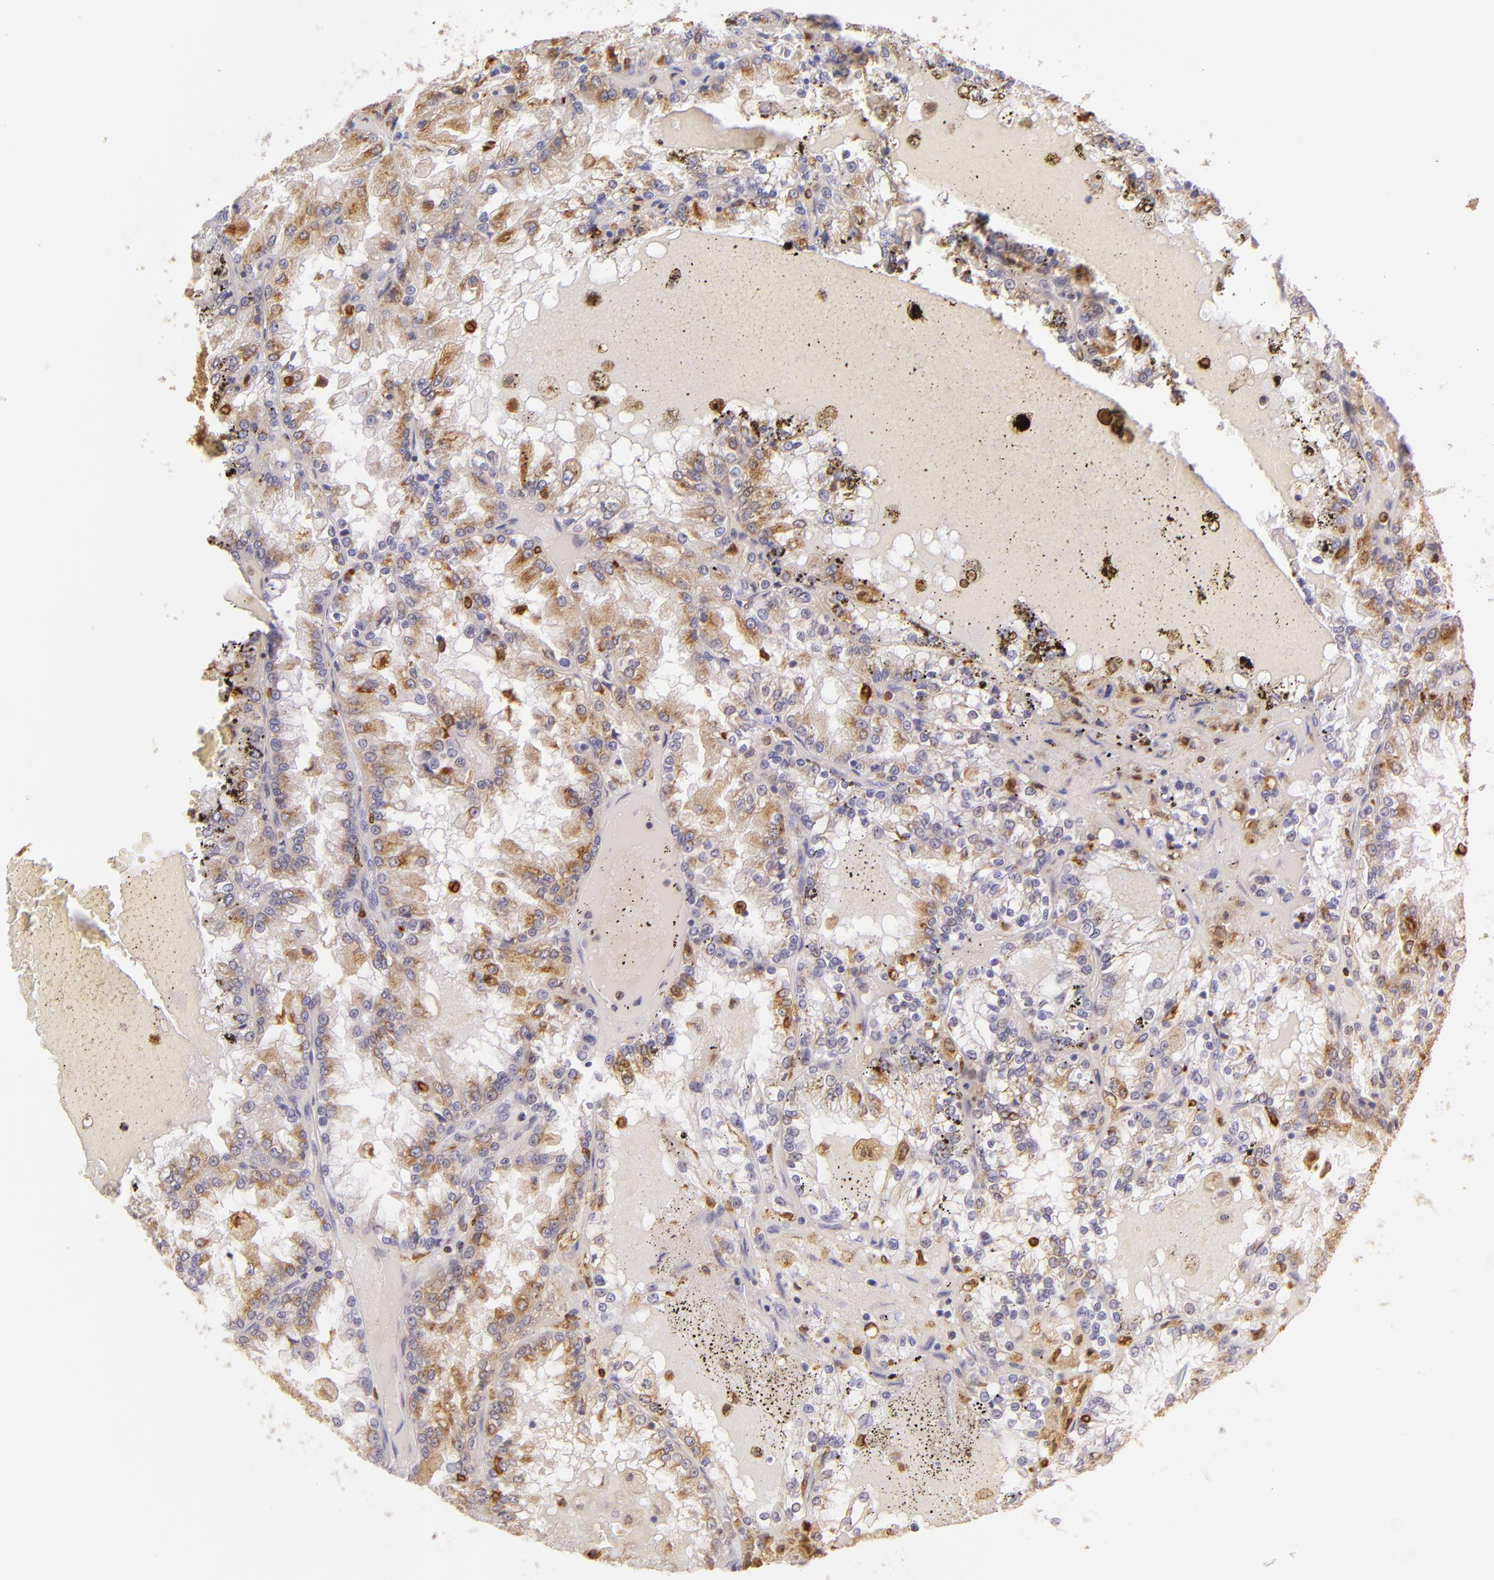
{"staining": {"intensity": "moderate", "quantity": "25%-75%", "location": "cytoplasmic/membranous"}, "tissue": "renal cancer", "cell_type": "Tumor cells", "image_type": "cancer", "snomed": [{"axis": "morphology", "description": "Adenocarcinoma, NOS"}, {"axis": "topography", "description": "Kidney"}], "caption": "Immunohistochemistry staining of adenocarcinoma (renal), which shows medium levels of moderate cytoplasmic/membranous expression in approximately 25%-75% of tumor cells indicating moderate cytoplasmic/membranous protein expression. The staining was performed using DAB (3,3'-diaminobenzidine) (brown) for protein detection and nuclei were counterstained in hematoxylin (blue).", "gene": "CD74", "patient": {"sex": "female", "age": 56}}